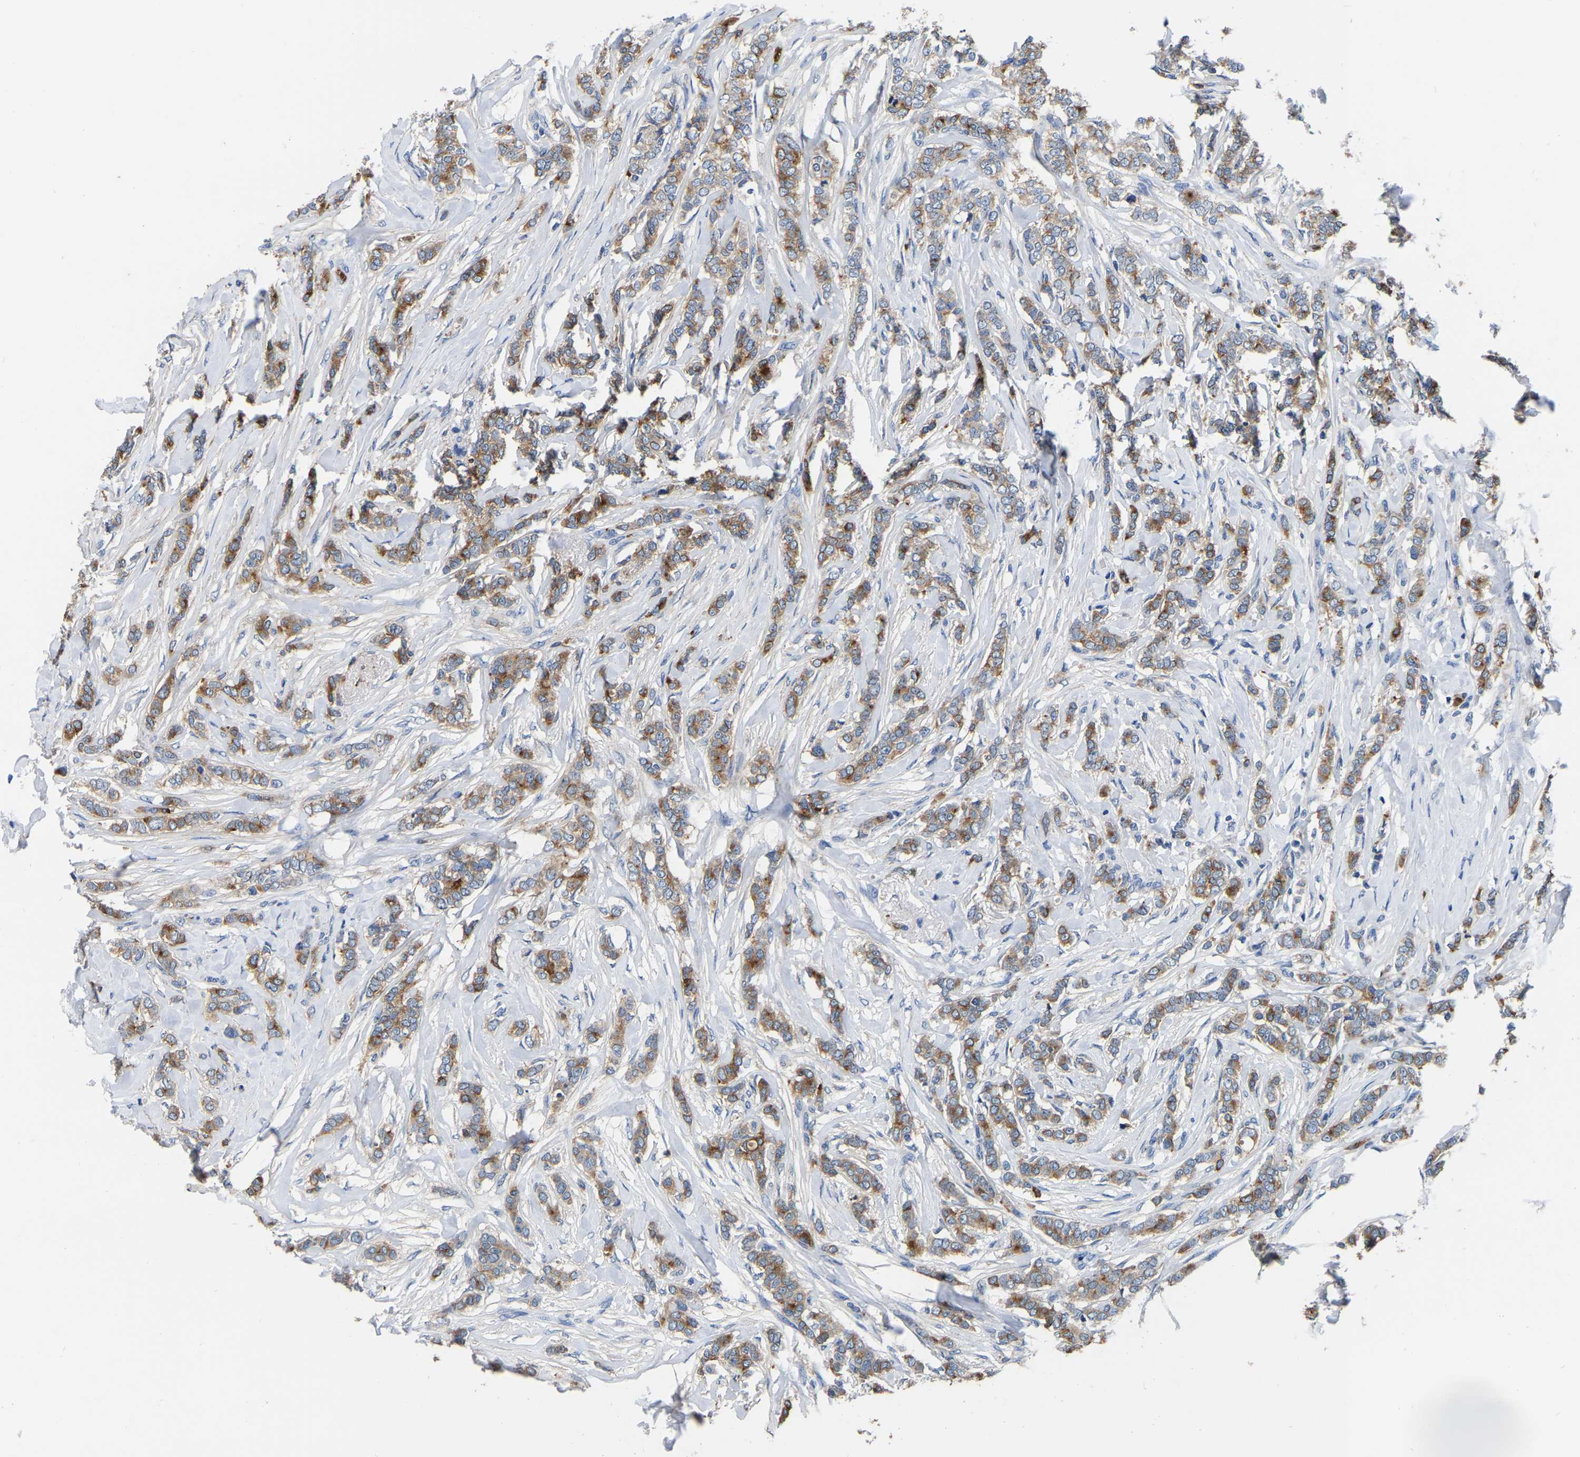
{"staining": {"intensity": "moderate", "quantity": ">75%", "location": "cytoplasmic/membranous"}, "tissue": "breast cancer", "cell_type": "Tumor cells", "image_type": "cancer", "snomed": [{"axis": "morphology", "description": "Lobular carcinoma"}, {"axis": "topography", "description": "Skin"}, {"axis": "topography", "description": "Breast"}], "caption": "Brown immunohistochemical staining in human breast cancer (lobular carcinoma) shows moderate cytoplasmic/membranous positivity in approximately >75% of tumor cells.", "gene": "RAB27B", "patient": {"sex": "female", "age": 46}}